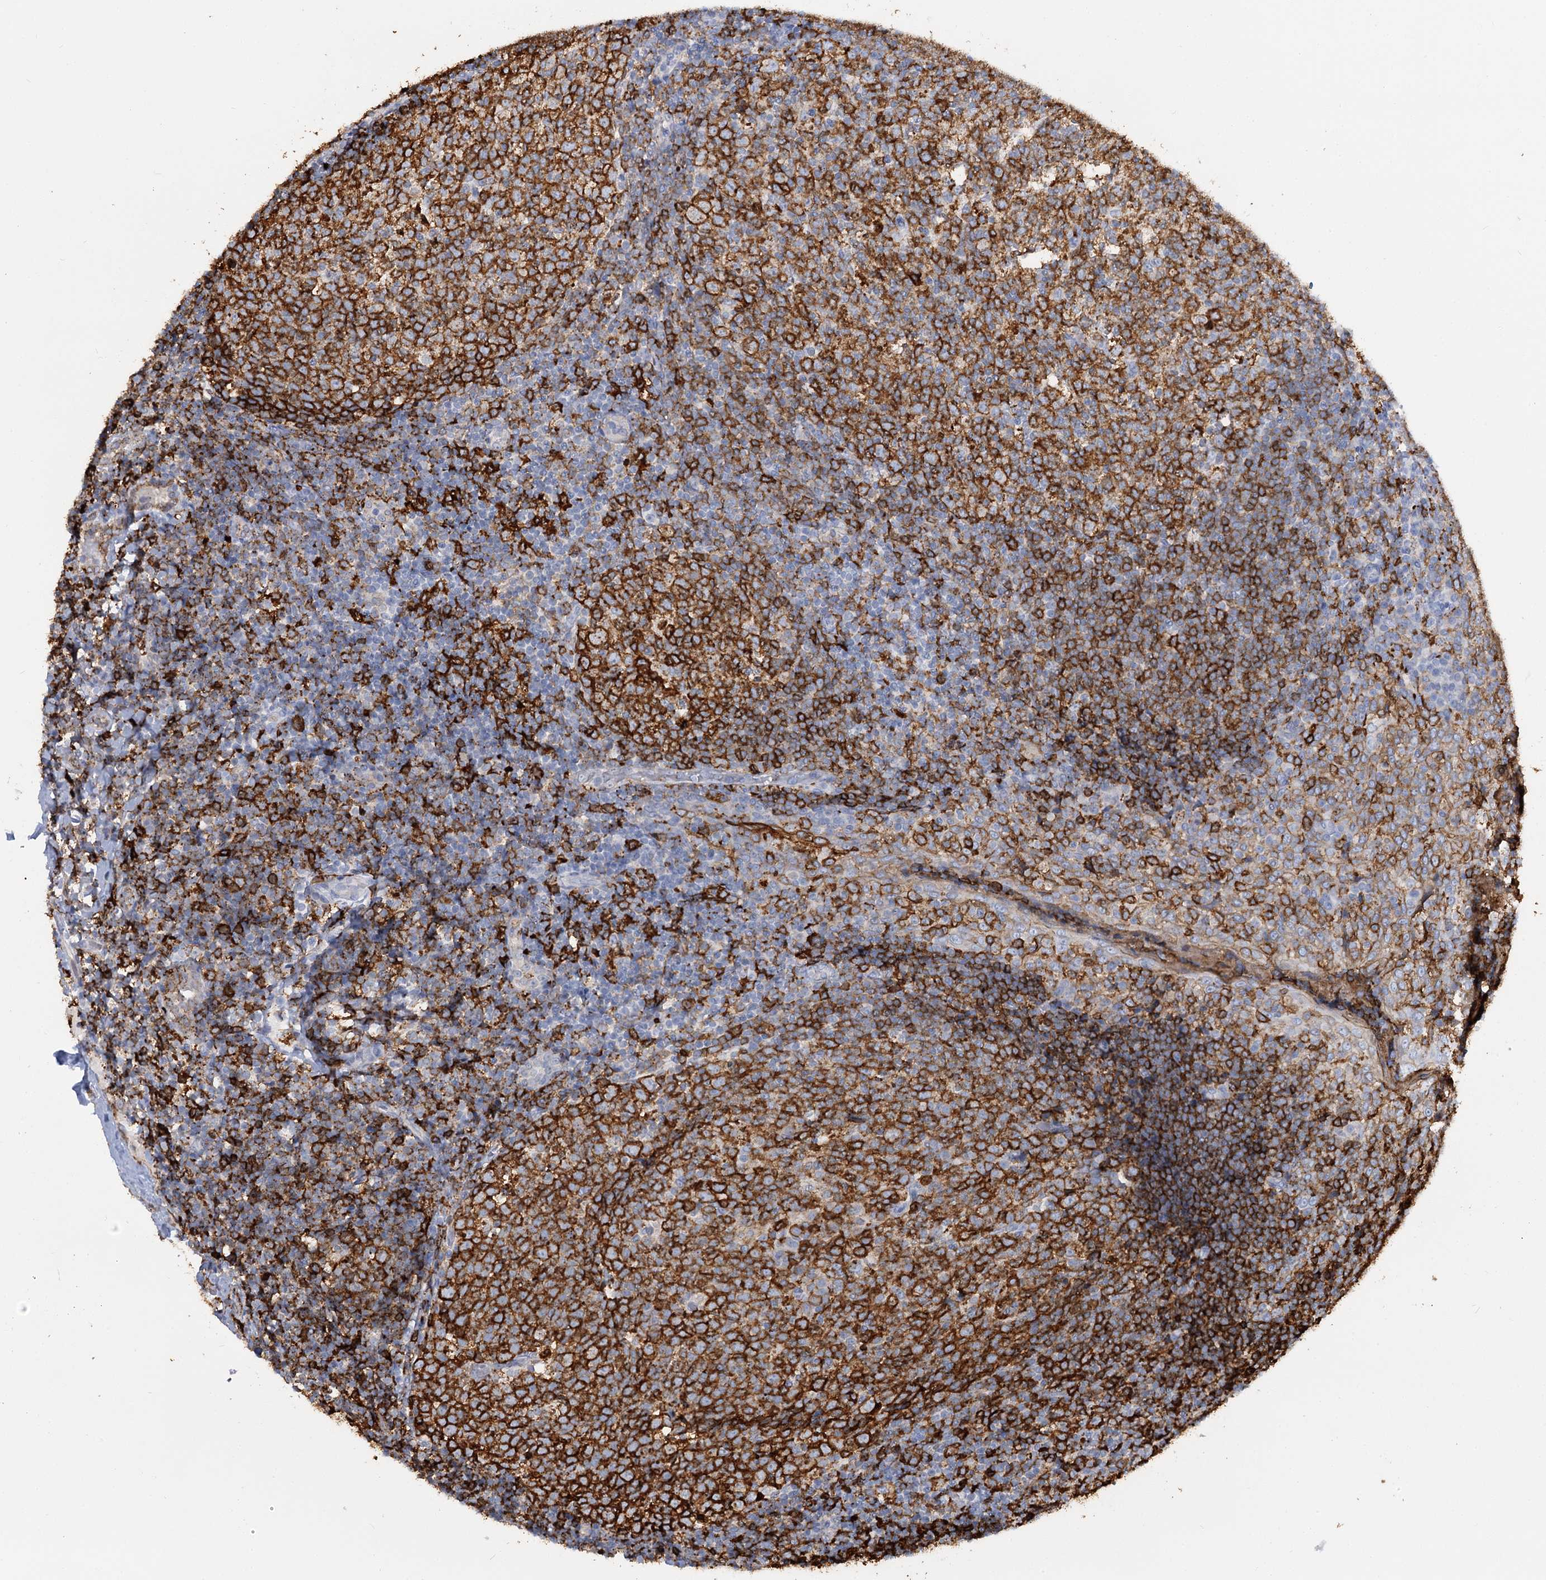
{"staining": {"intensity": "strong", "quantity": ">75%", "location": "cytoplasmic/membranous"}, "tissue": "tonsil", "cell_type": "Germinal center cells", "image_type": "normal", "snomed": [{"axis": "morphology", "description": "Normal tissue, NOS"}, {"axis": "topography", "description": "Tonsil"}], "caption": "Immunohistochemistry photomicrograph of benign tonsil stained for a protein (brown), which displays high levels of strong cytoplasmic/membranous staining in approximately >75% of germinal center cells.", "gene": "PIWIL4", "patient": {"sex": "female", "age": 19}}